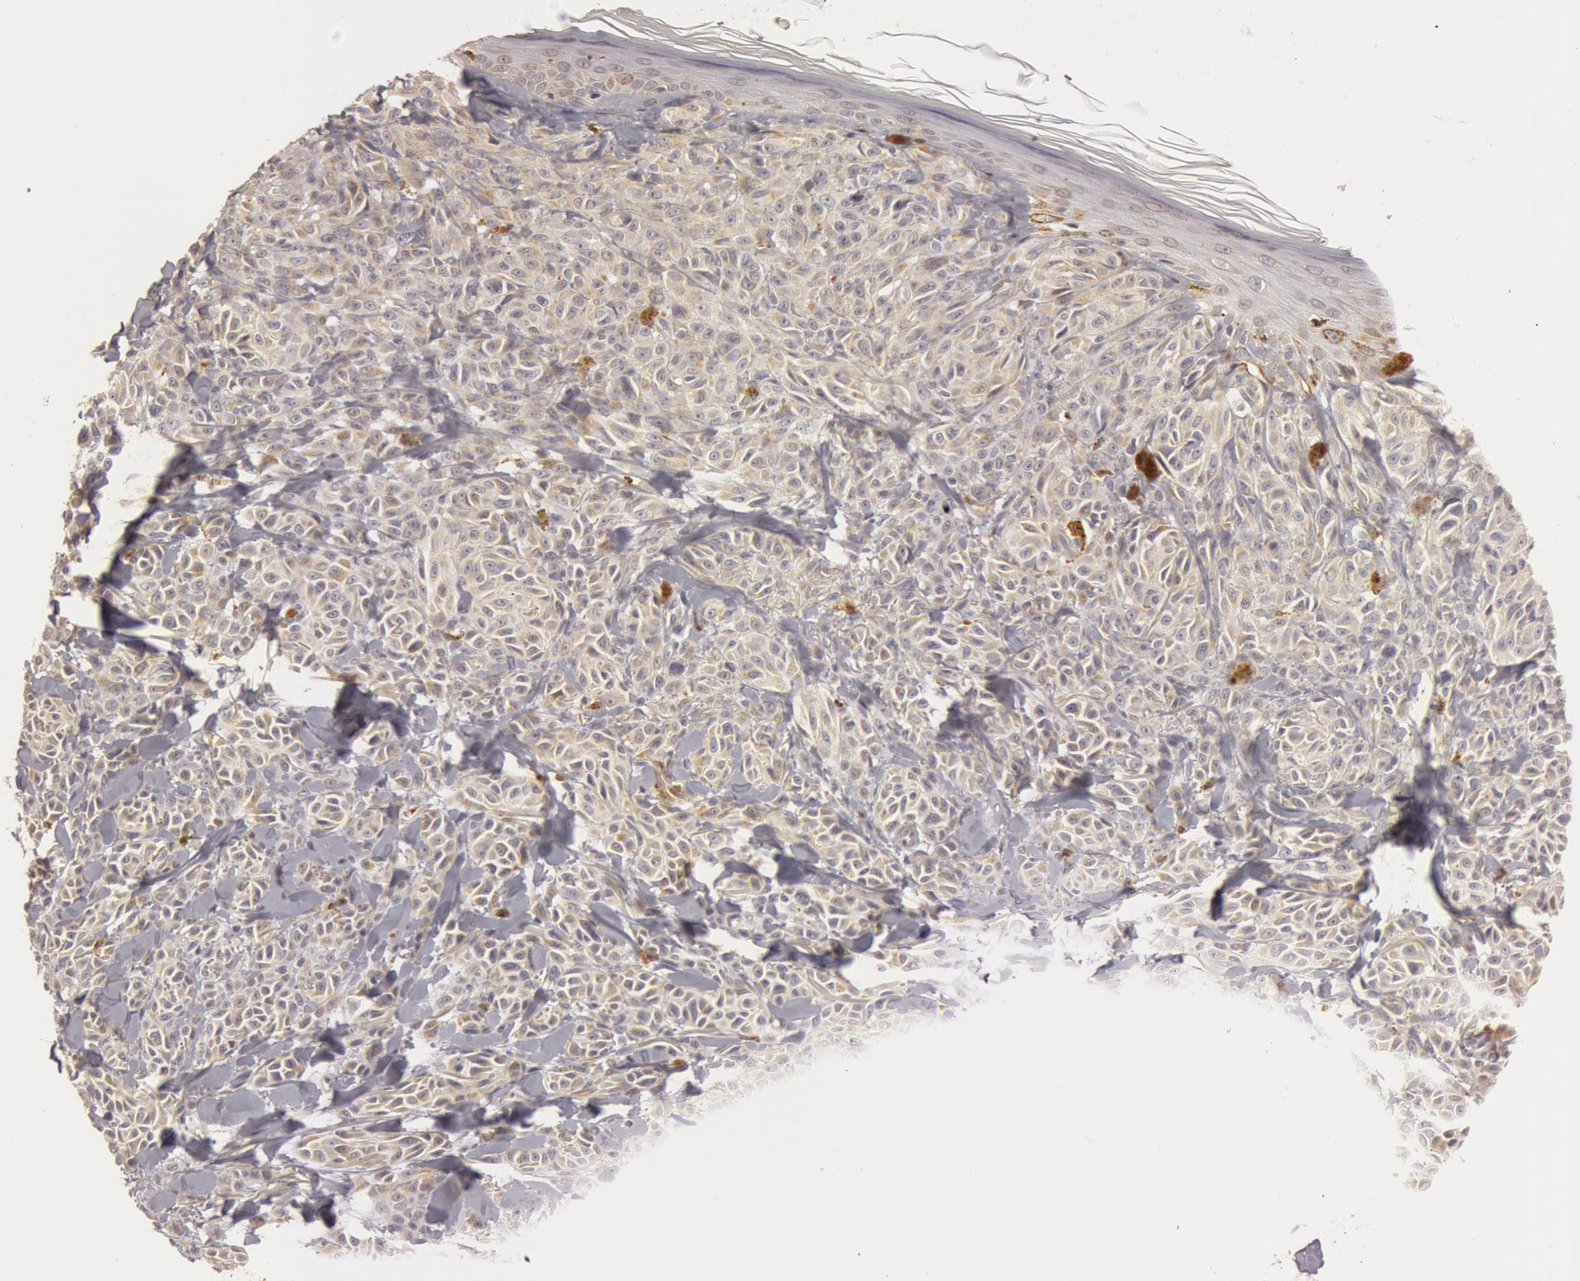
{"staining": {"intensity": "weak", "quantity": ">75%", "location": "cytoplasmic/membranous"}, "tissue": "melanoma", "cell_type": "Tumor cells", "image_type": "cancer", "snomed": [{"axis": "morphology", "description": "Malignant melanoma, NOS"}, {"axis": "topography", "description": "Skin"}], "caption": "This is a histology image of immunohistochemistry (IHC) staining of malignant melanoma, which shows weak staining in the cytoplasmic/membranous of tumor cells.", "gene": "C7", "patient": {"sex": "female", "age": 73}}